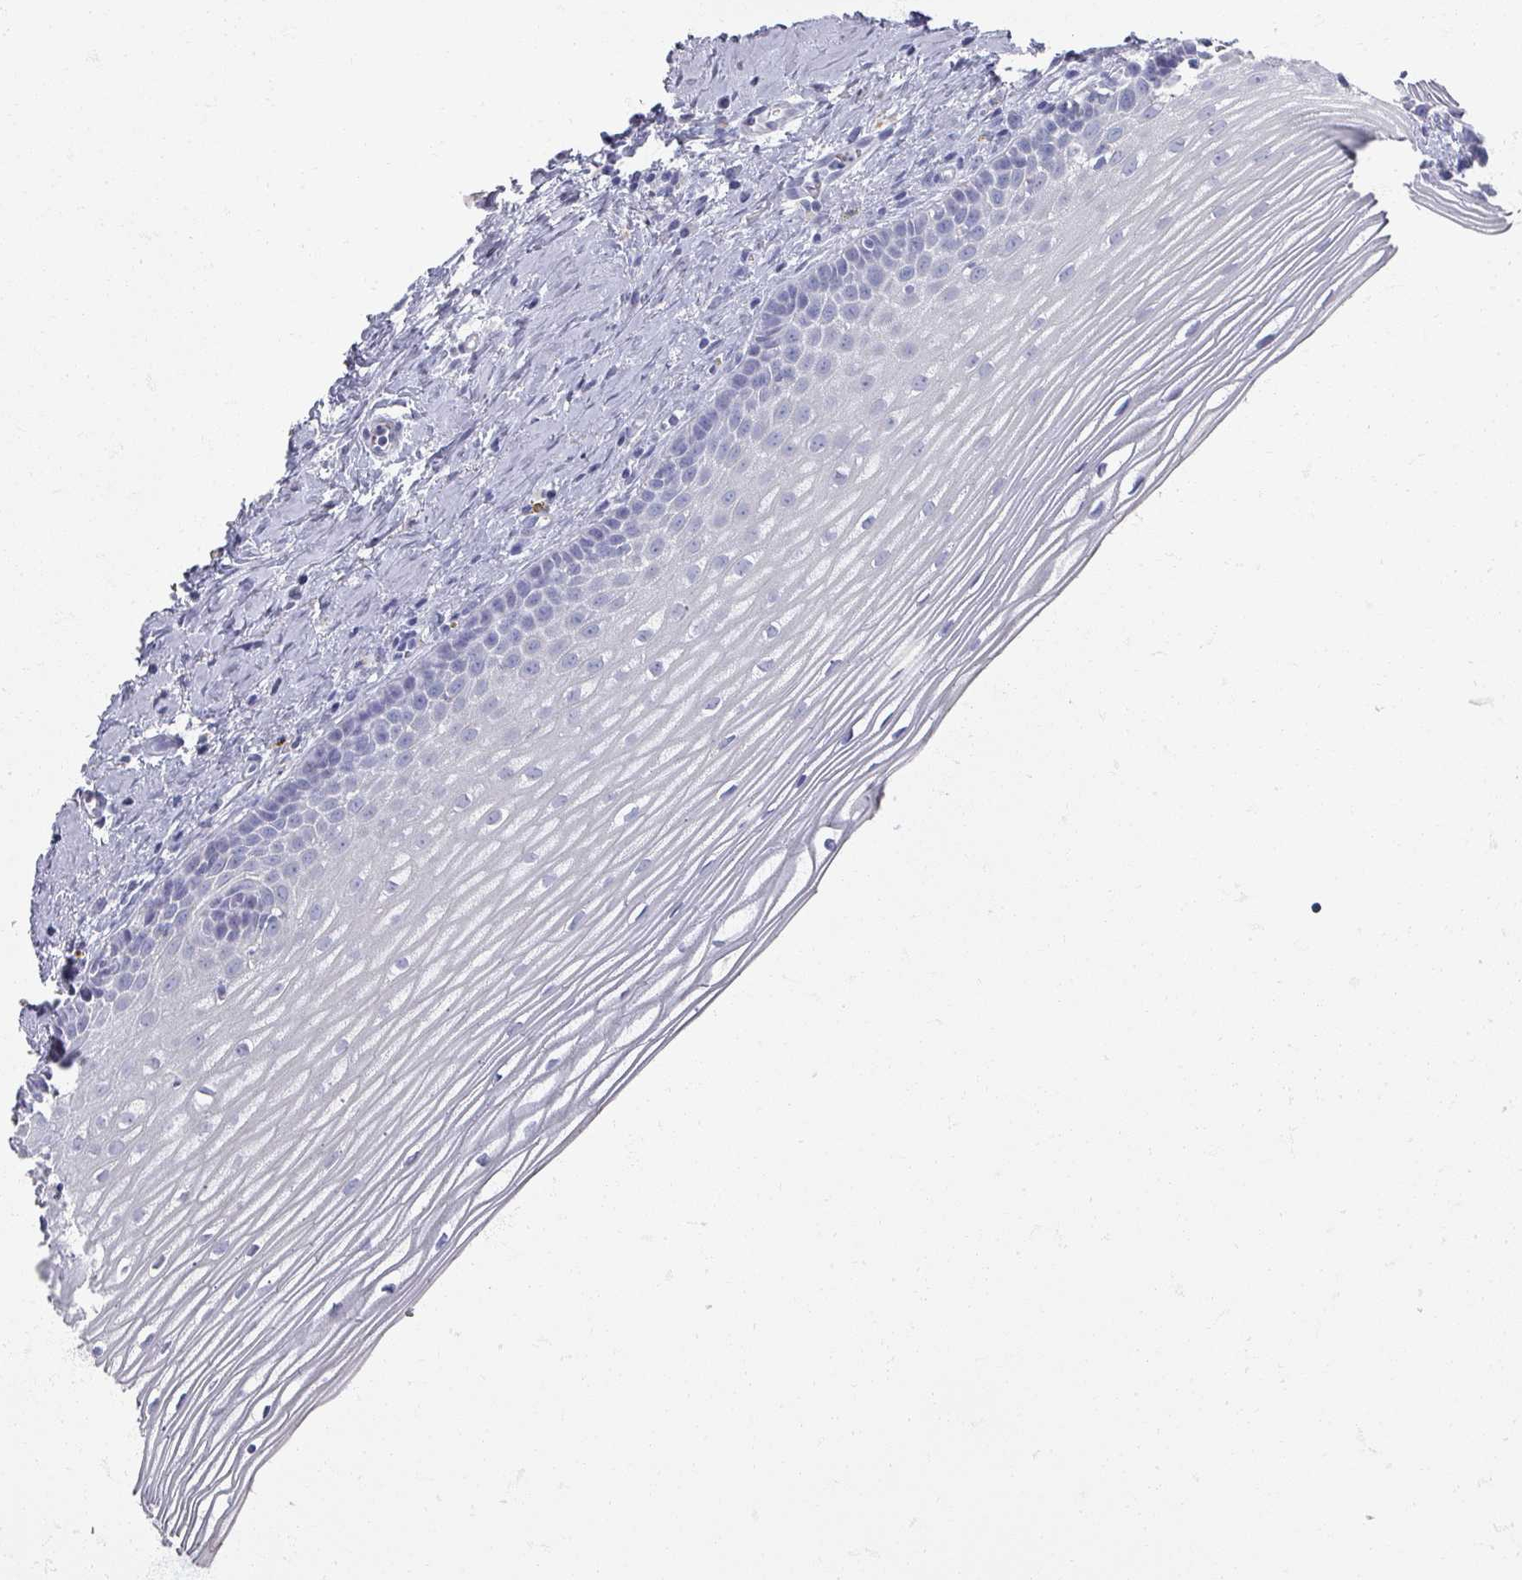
{"staining": {"intensity": "negative", "quantity": "none", "location": "none"}, "tissue": "cervix", "cell_type": "Glandular cells", "image_type": "normal", "snomed": [{"axis": "morphology", "description": "Normal tissue, NOS"}, {"axis": "topography", "description": "Cervix"}], "caption": "High magnification brightfield microscopy of benign cervix stained with DAB (3,3'-diaminobenzidine) (brown) and counterstained with hematoxylin (blue): glandular cells show no significant staining. (DAB immunohistochemistry (IHC), high magnification).", "gene": "OMG", "patient": {"sex": "female", "age": 47}}